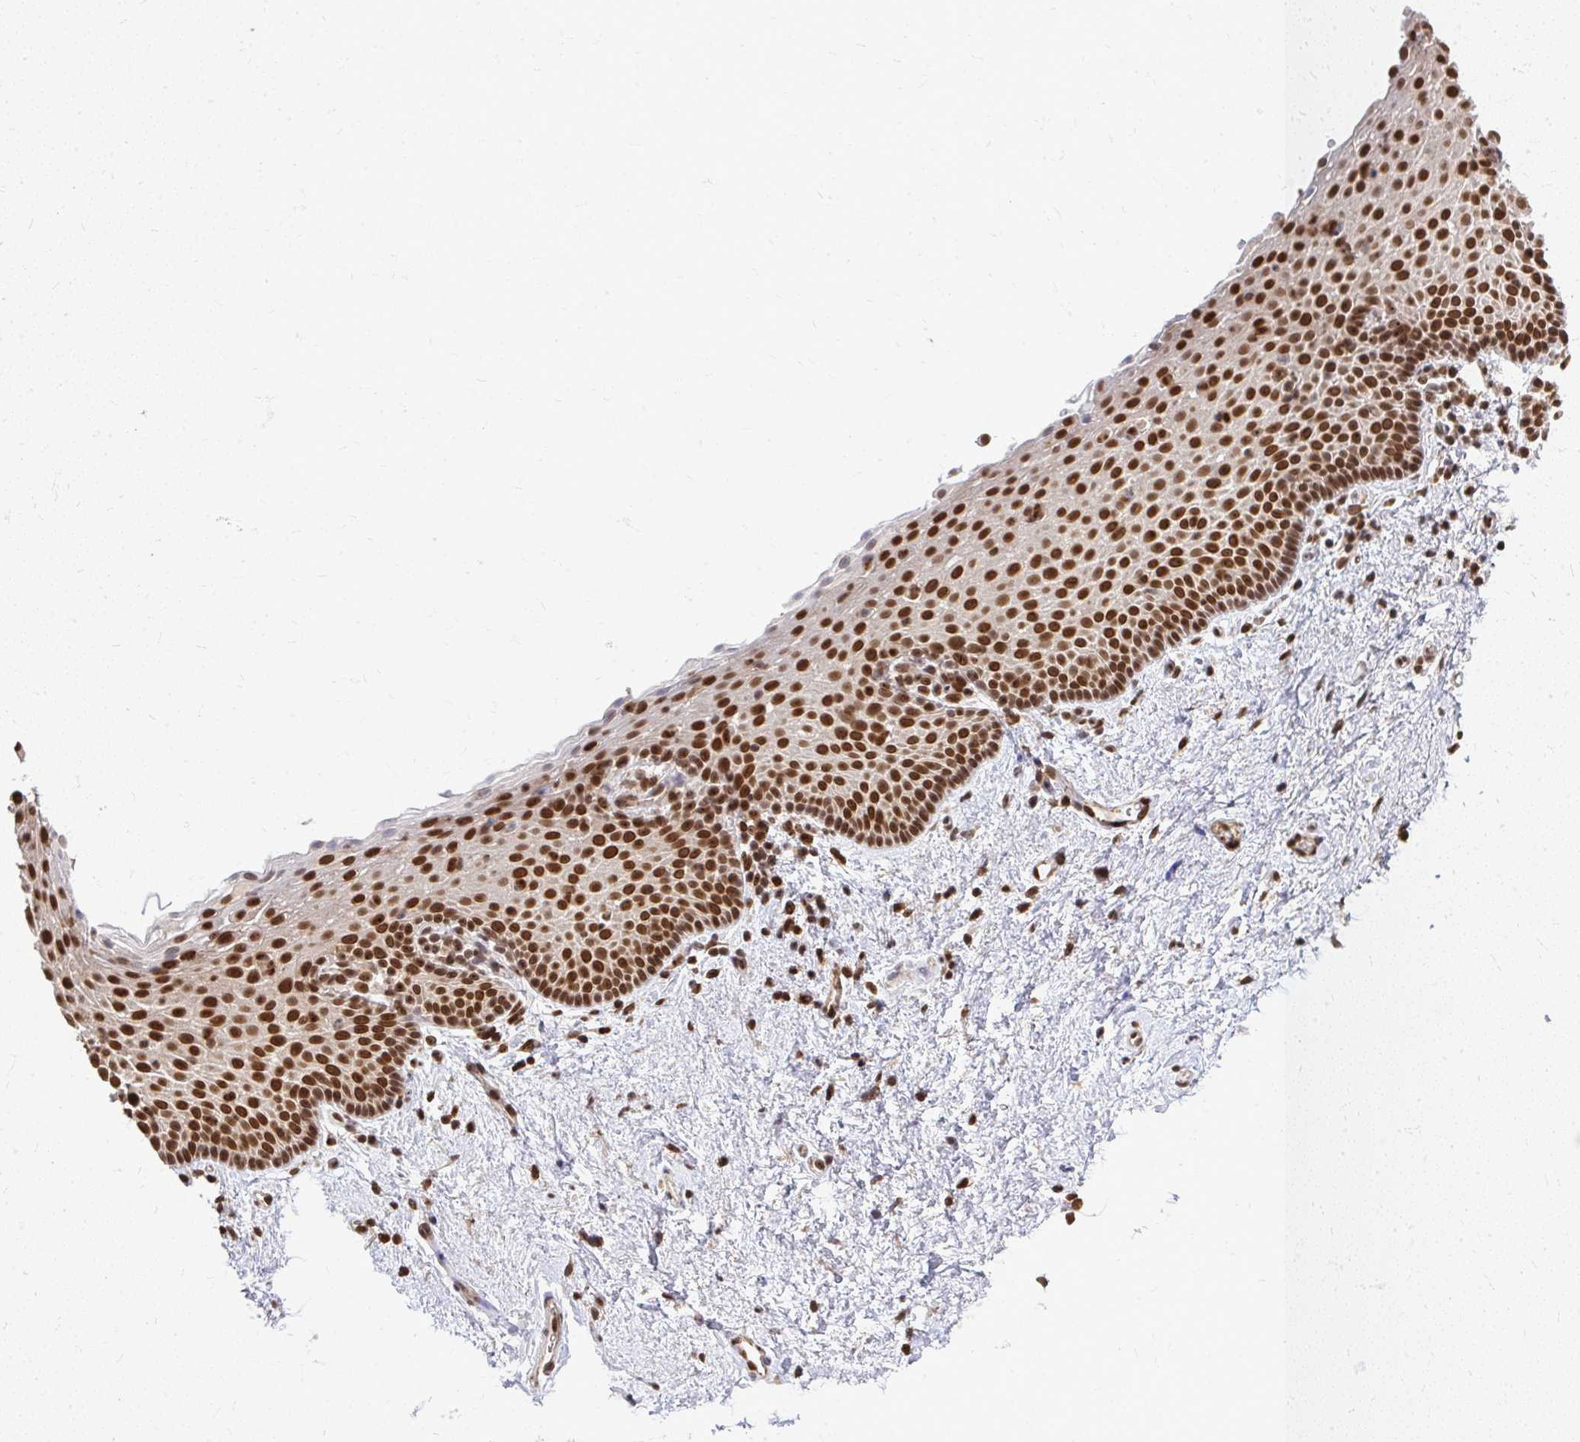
{"staining": {"intensity": "strong", "quantity": ">75%", "location": "nuclear"}, "tissue": "vagina", "cell_type": "Squamous epithelial cells", "image_type": "normal", "snomed": [{"axis": "morphology", "description": "Normal tissue, NOS"}, {"axis": "topography", "description": "Vagina"}], "caption": "Strong nuclear expression is appreciated in about >75% of squamous epithelial cells in unremarkable vagina. Nuclei are stained in blue.", "gene": "XPO1", "patient": {"sex": "female", "age": 61}}